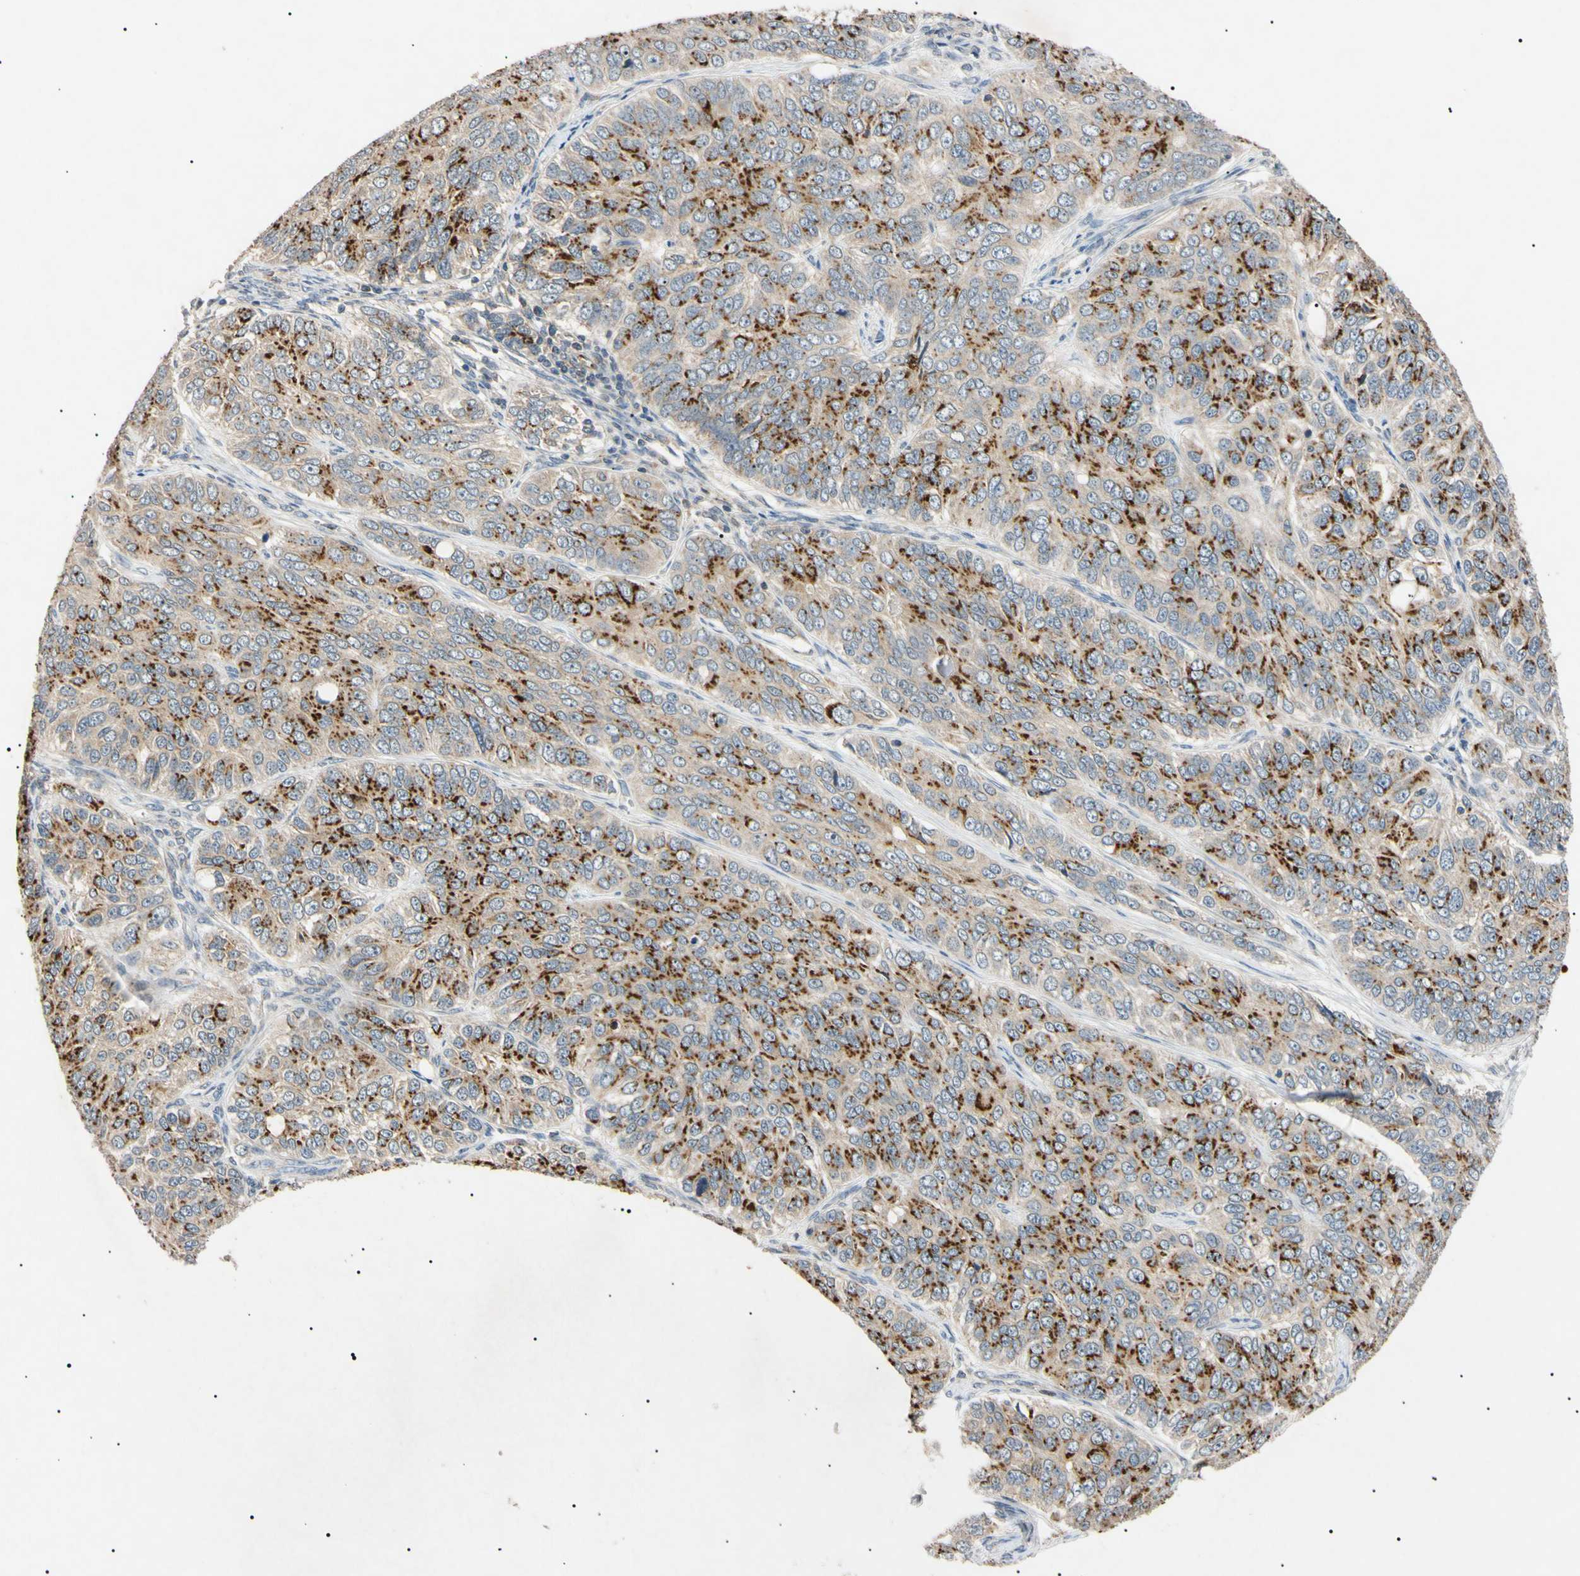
{"staining": {"intensity": "strong", "quantity": ">75%", "location": "cytoplasmic/membranous"}, "tissue": "ovarian cancer", "cell_type": "Tumor cells", "image_type": "cancer", "snomed": [{"axis": "morphology", "description": "Carcinoma, endometroid"}, {"axis": "topography", "description": "Ovary"}], "caption": "IHC (DAB (3,3'-diaminobenzidine)) staining of human ovarian endometroid carcinoma shows strong cytoplasmic/membranous protein expression in about >75% of tumor cells.", "gene": "TUBB4A", "patient": {"sex": "female", "age": 51}}